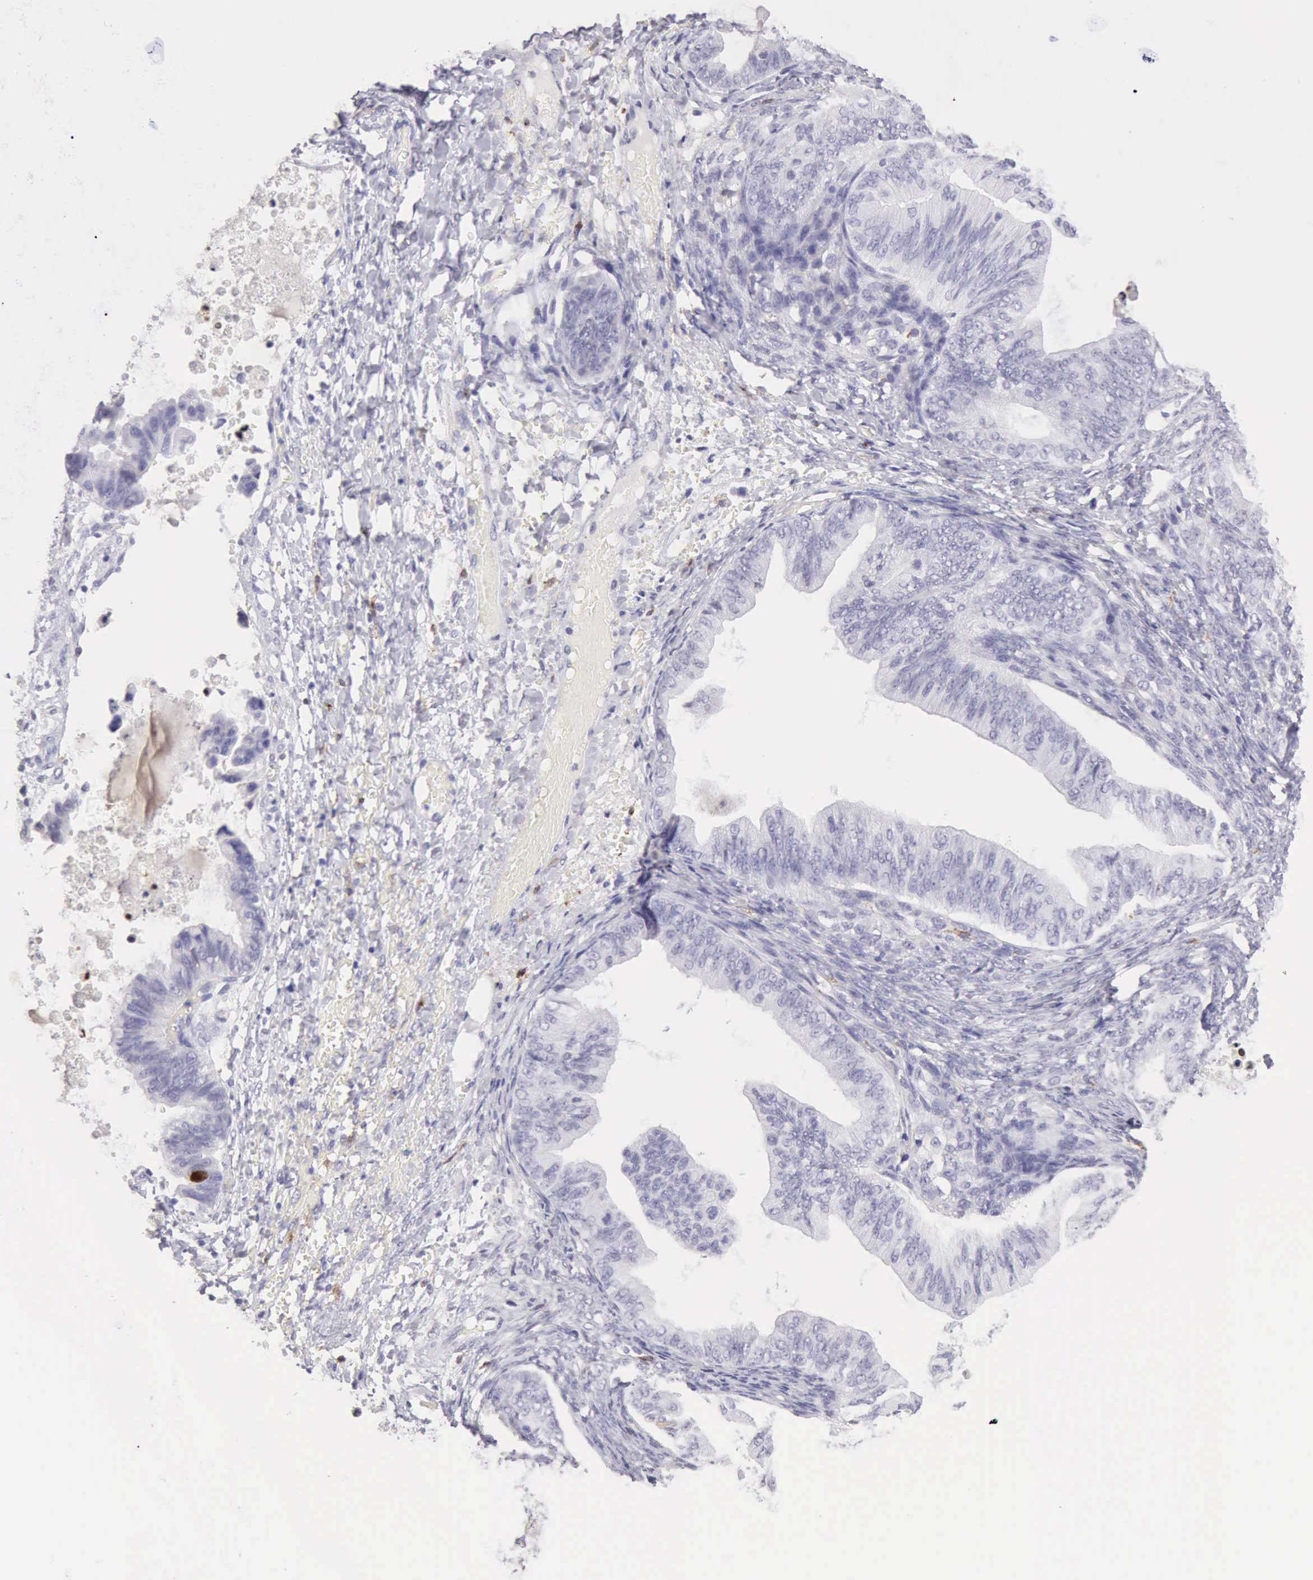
{"staining": {"intensity": "negative", "quantity": "none", "location": "none"}, "tissue": "ovarian cancer", "cell_type": "Tumor cells", "image_type": "cancer", "snomed": [{"axis": "morphology", "description": "Cystadenocarcinoma, mucinous, NOS"}, {"axis": "topography", "description": "Ovary"}], "caption": "Ovarian cancer (mucinous cystadenocarcinoma) was stained to show a protein in brown. There is no significant positivity in tumor cells.", "gene": "RNASE1", "patient": {"sex": "female", "age": 36}}